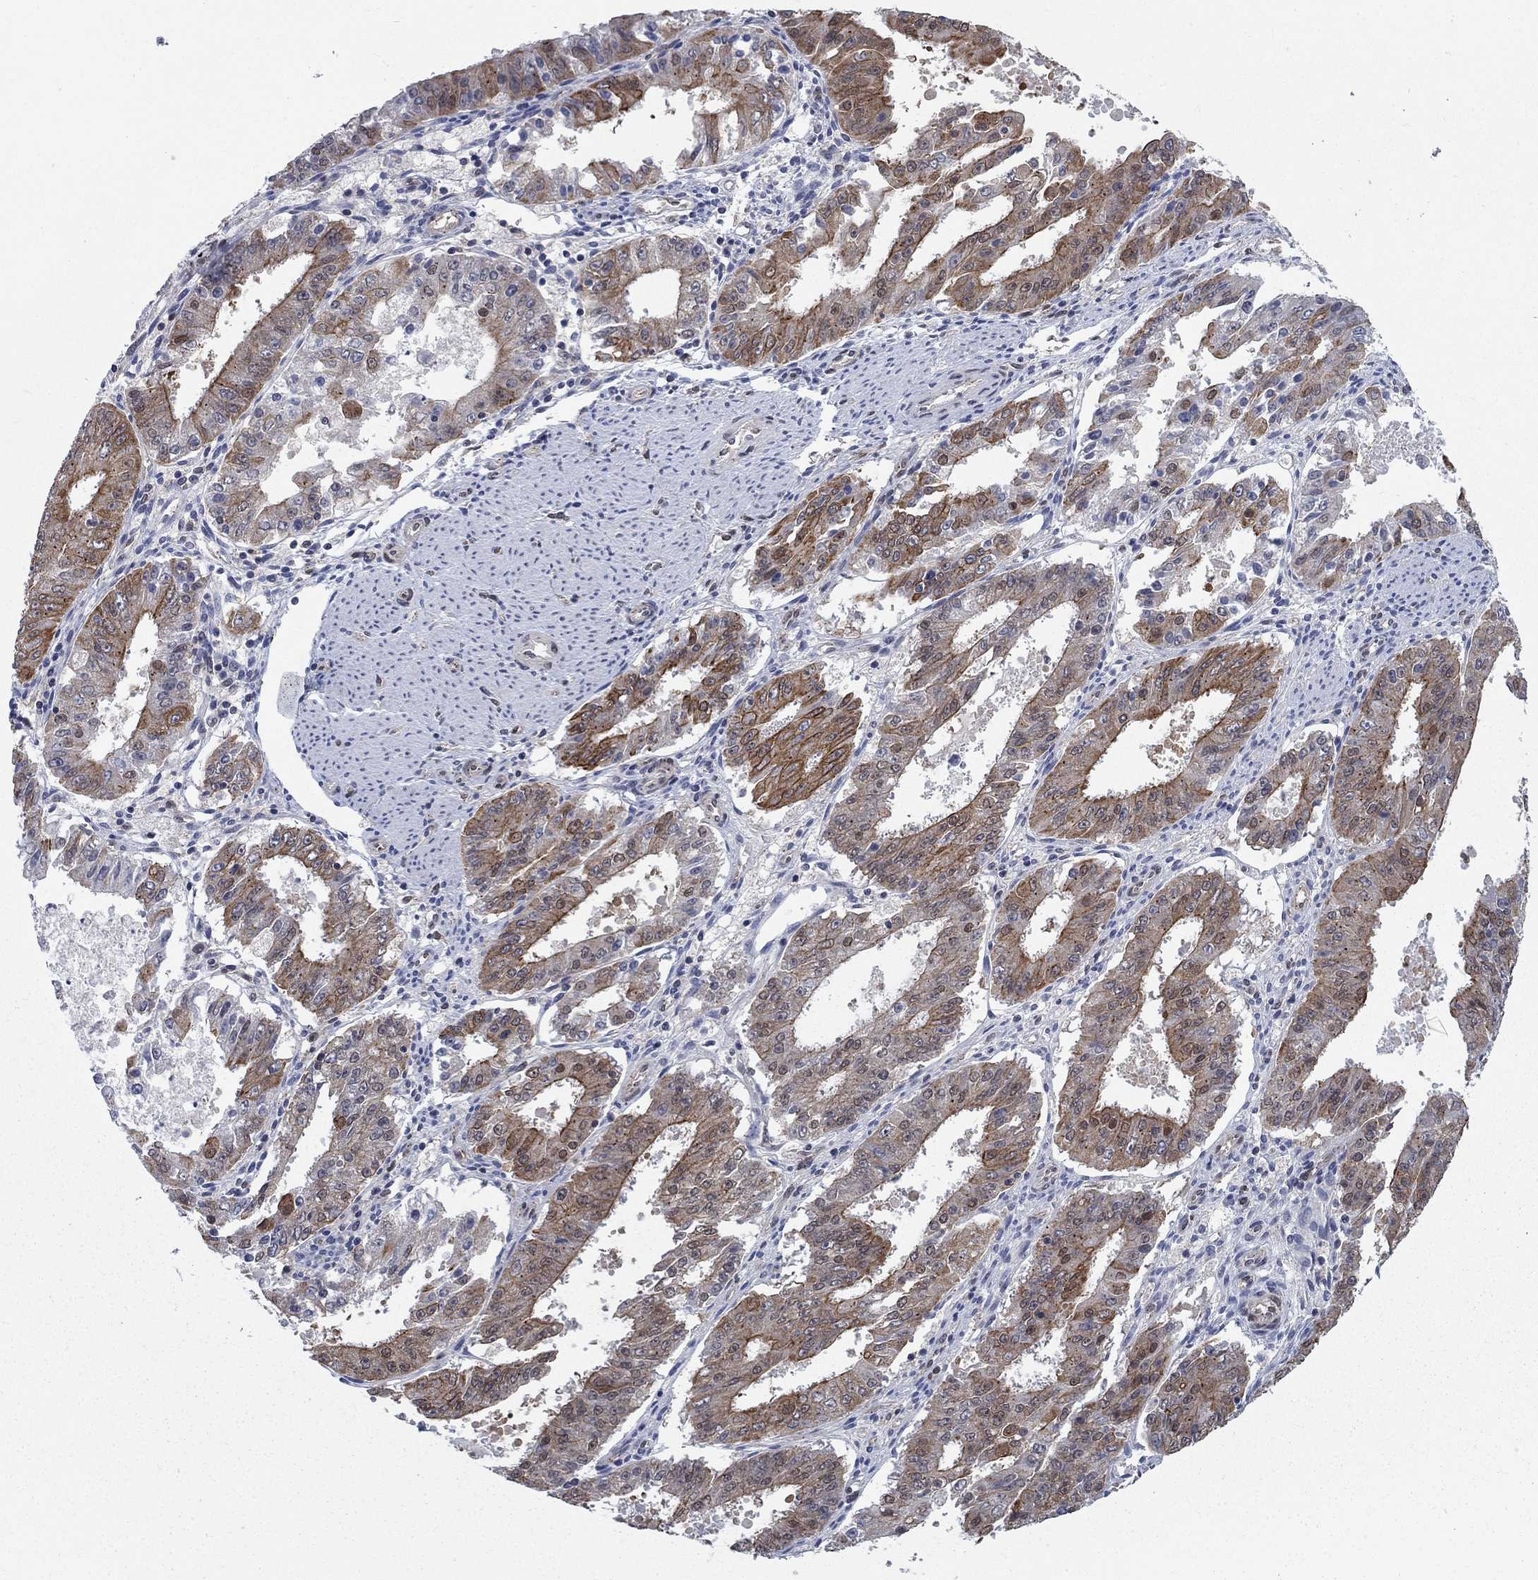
{"staining": {"intensity": "strong", "quantity": "25%-75%", "location": "cytoplasmic/membranous"}, "tissue": "ovarian cancer", "cell_type": "Tumor cells", "image_type": "cancer", "snomed": [{"axis": "morphology", "description": "Carcinoma, endometroid"}, {"axis": "topography", "description": "Ovary"}], "caption": "Tumor cells reveal high levels of strong cytoplasmic/membranous expression in about 25%-75% of cells in human endometroid carcinoma (ovarian).", "gene": "SH3RF1", "patient": {"sex": "female", "age": 42}}